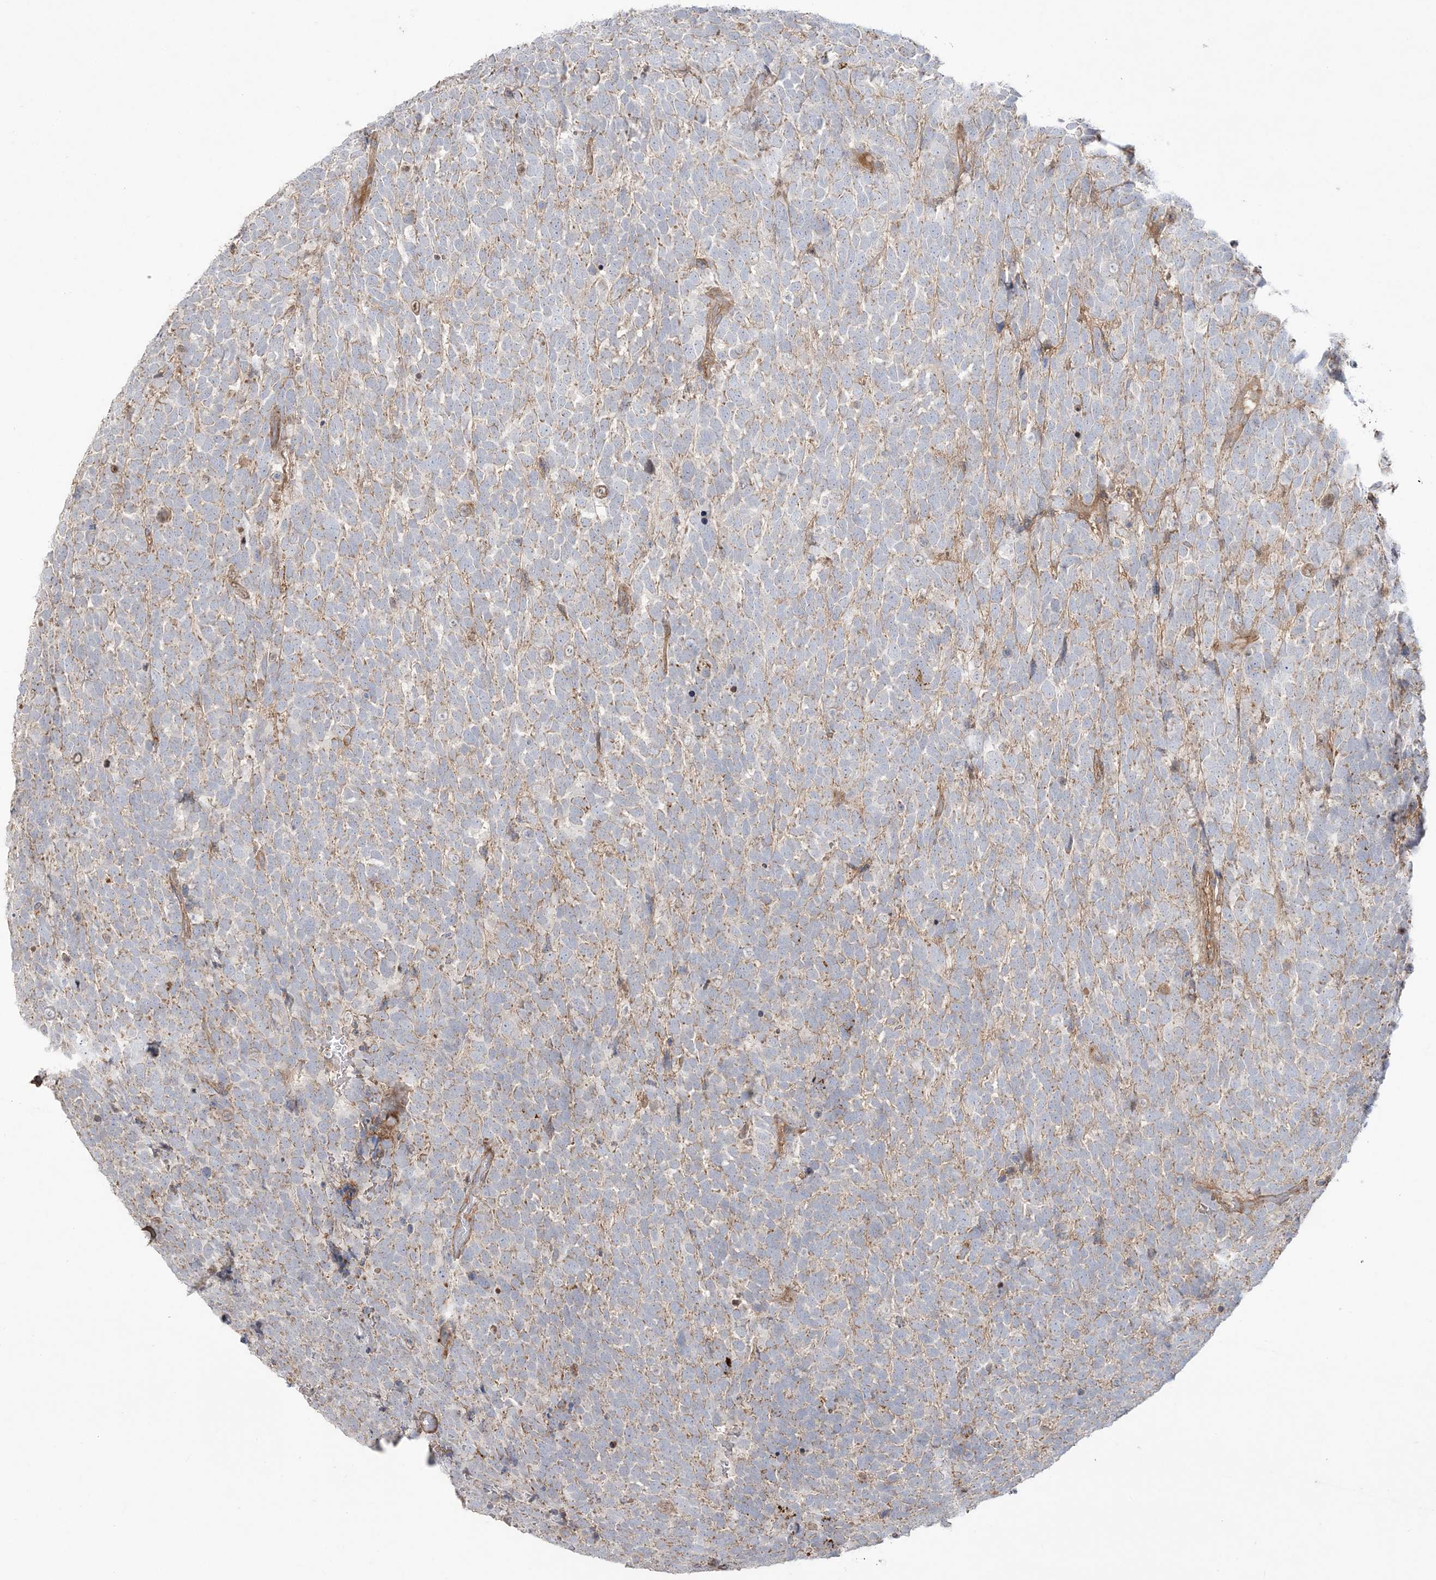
{"staining": {"intensity": "weak", "quantity": "25%-75%", "location": "cytoplasmic/membranous"}, "tissue": "urothelial cancer", "cell_type": "Tumor cells", "image_type": "cancer", "snomed": [{"axis": "morphology", "description": "Urothelial carcinoma, High grade"}, {"axis": "topography", "description": "Urinary bladder"}], "caption": "Immunohistochemical staining of urothelial cancer demonstrates low levels of weak cytoplasmic/membranous protein positivity in approximately 25%-75% of tumor cells.", "gene": "SCLT1", "patient": {"sex": "female", "age": 82}}